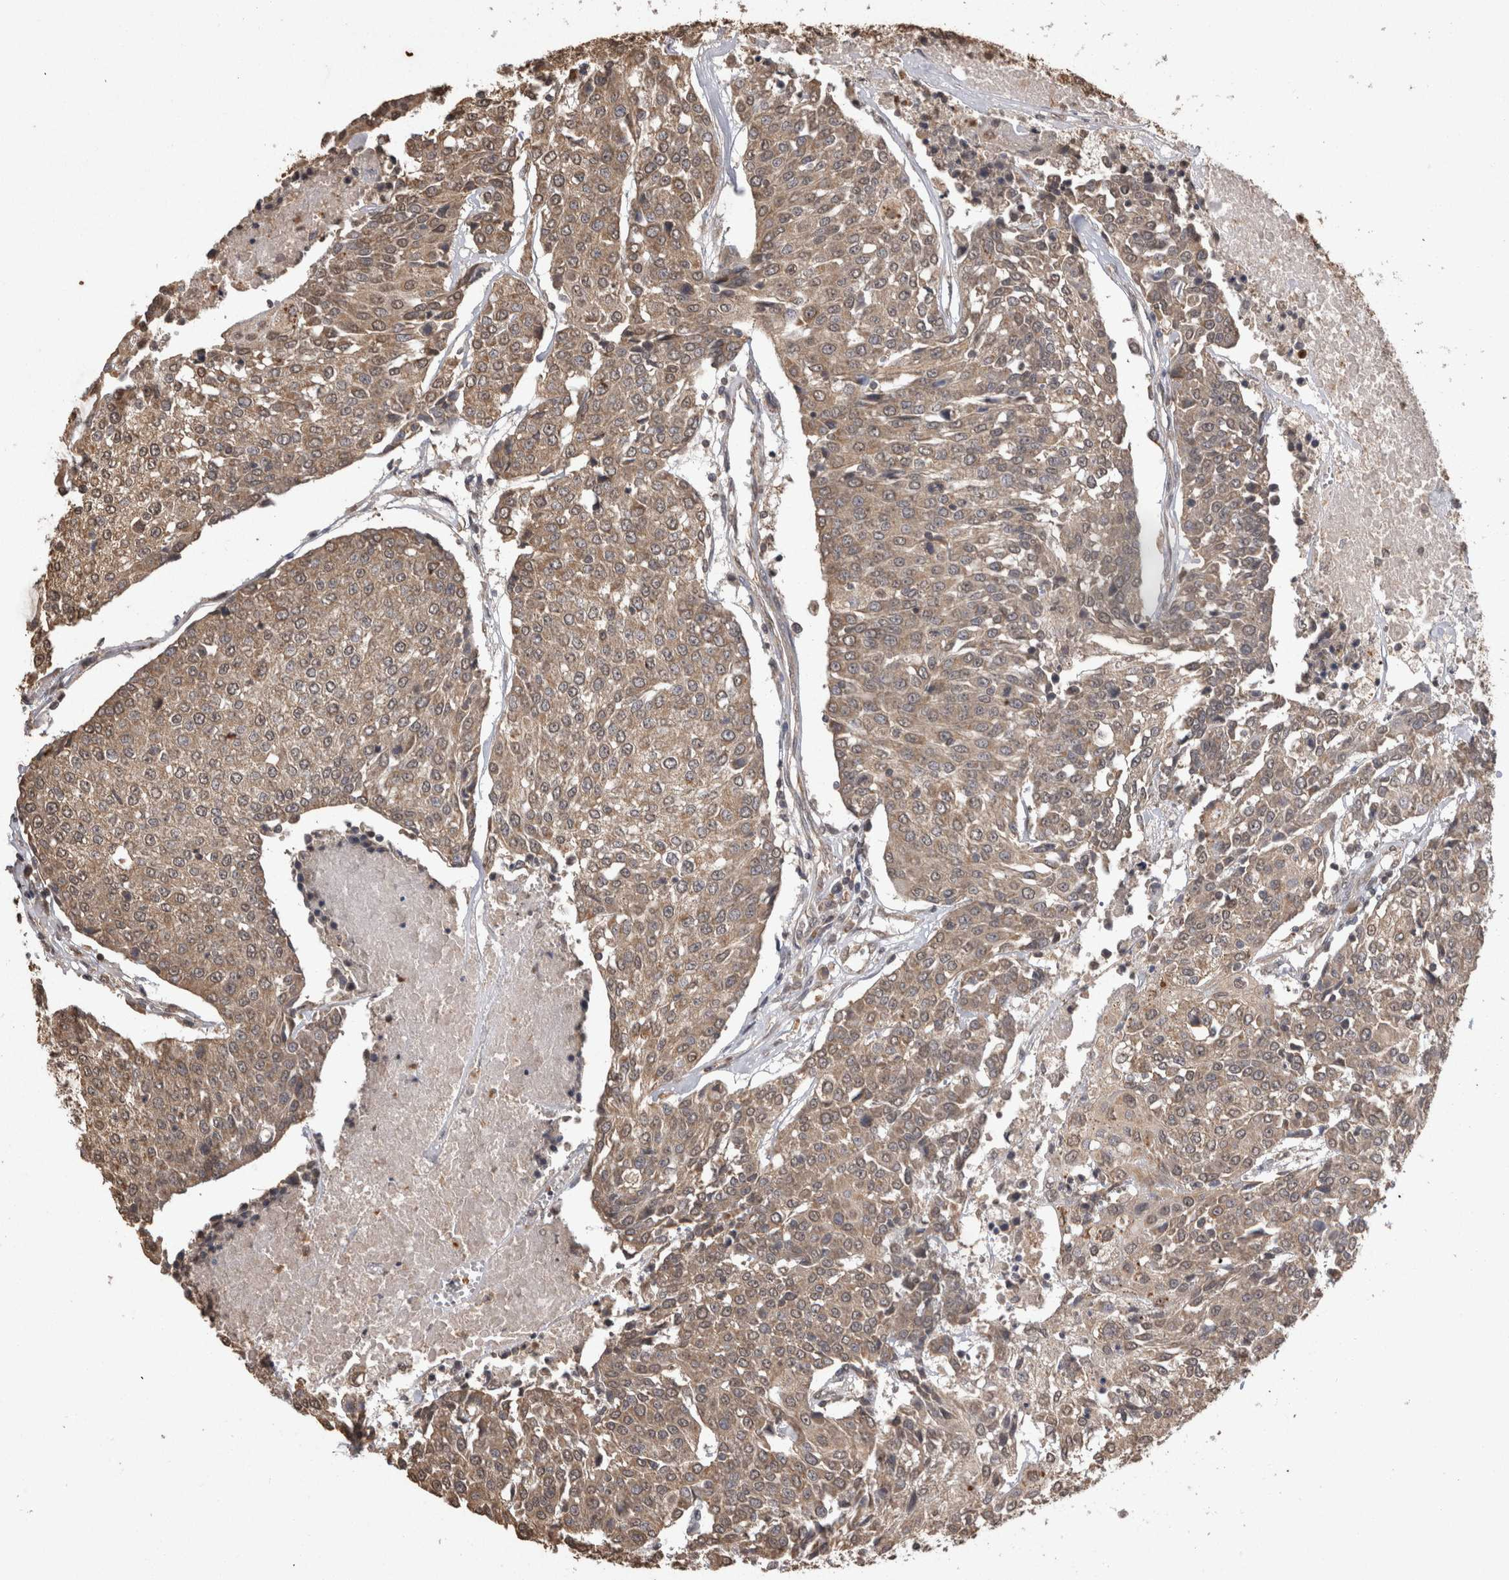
{"staining": {"intensity": "moderate", "quantity": ">75%", "location": "cytoplasmic/membranous"}, "tissue": "urothelial cancer", "cell_type": "Tumor cells", "image_type": "cancer", "snomed": [{"axis": "morphology", "description": "Urothelial carcinoma, High grade"}, {"axis": "topography", "description": "Urinary bladder"}], "caption": "Immunohistochemistry of human urothelial cancer displays medium levels of moderate cytoplasmic/membranous expression in approximately >75% of tumor cells.", "gene": "SOCS5", "patient": {"sex": "female", "age": 85}}